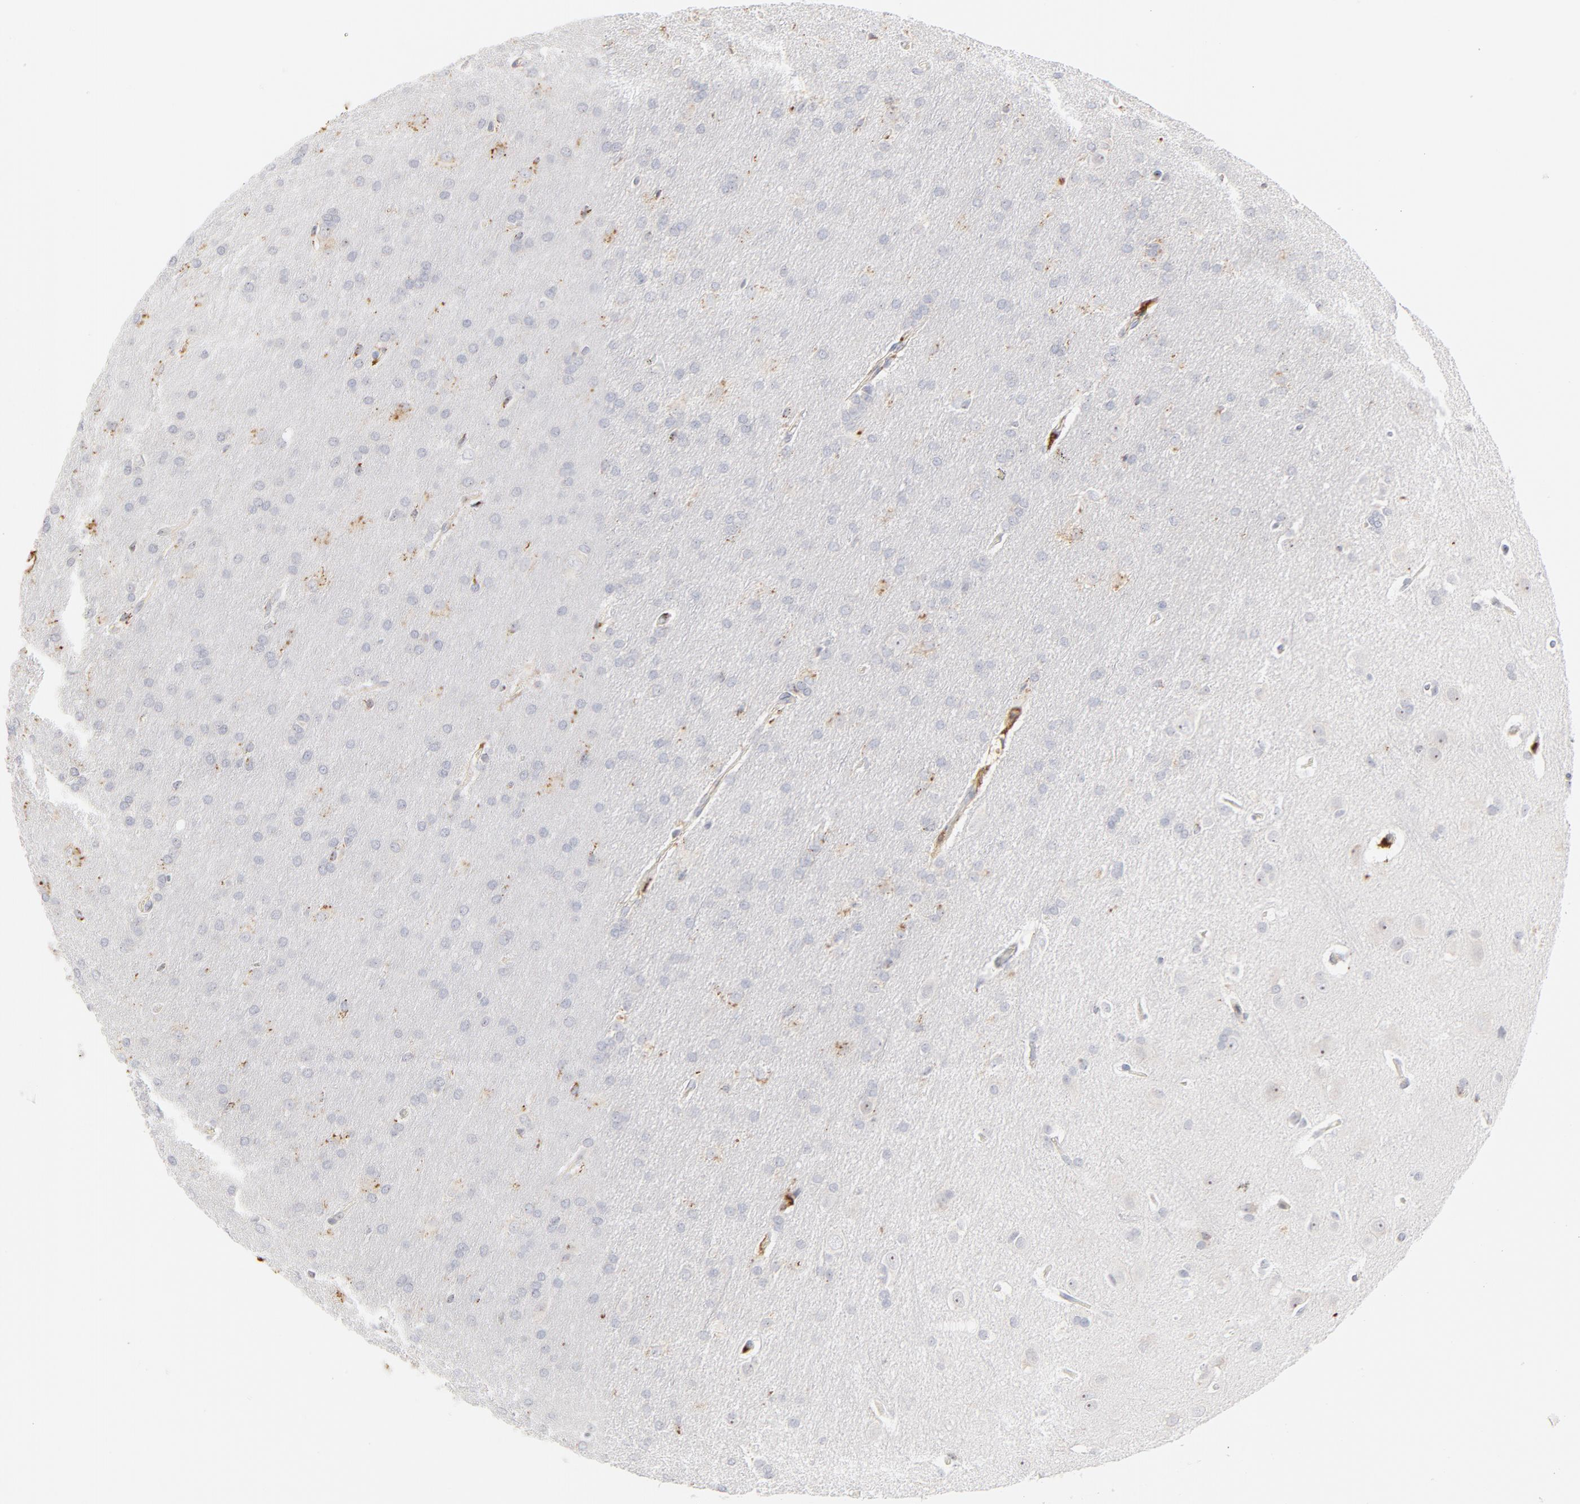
{"staining": {"intensity": "moderate", "quantity": "<25%", "location": "cytoplasmic/membranous"}, "tissue": "glioma", "cell_type": "Tumor cells", "image_type": "cancer", "snomed": [{"axis": "morphology", "description": "Glioma, malignant, Low grade"}, {"axis": "topography", "description": "Brain"}], "caption": "Brown immunohistochemical staining in glioma reveals moderate cytoplasmic/membranous staining in approximately <25% of tumor cells.", "gene": "CTSH", "patient": {"sex": "female", "age": 32}}